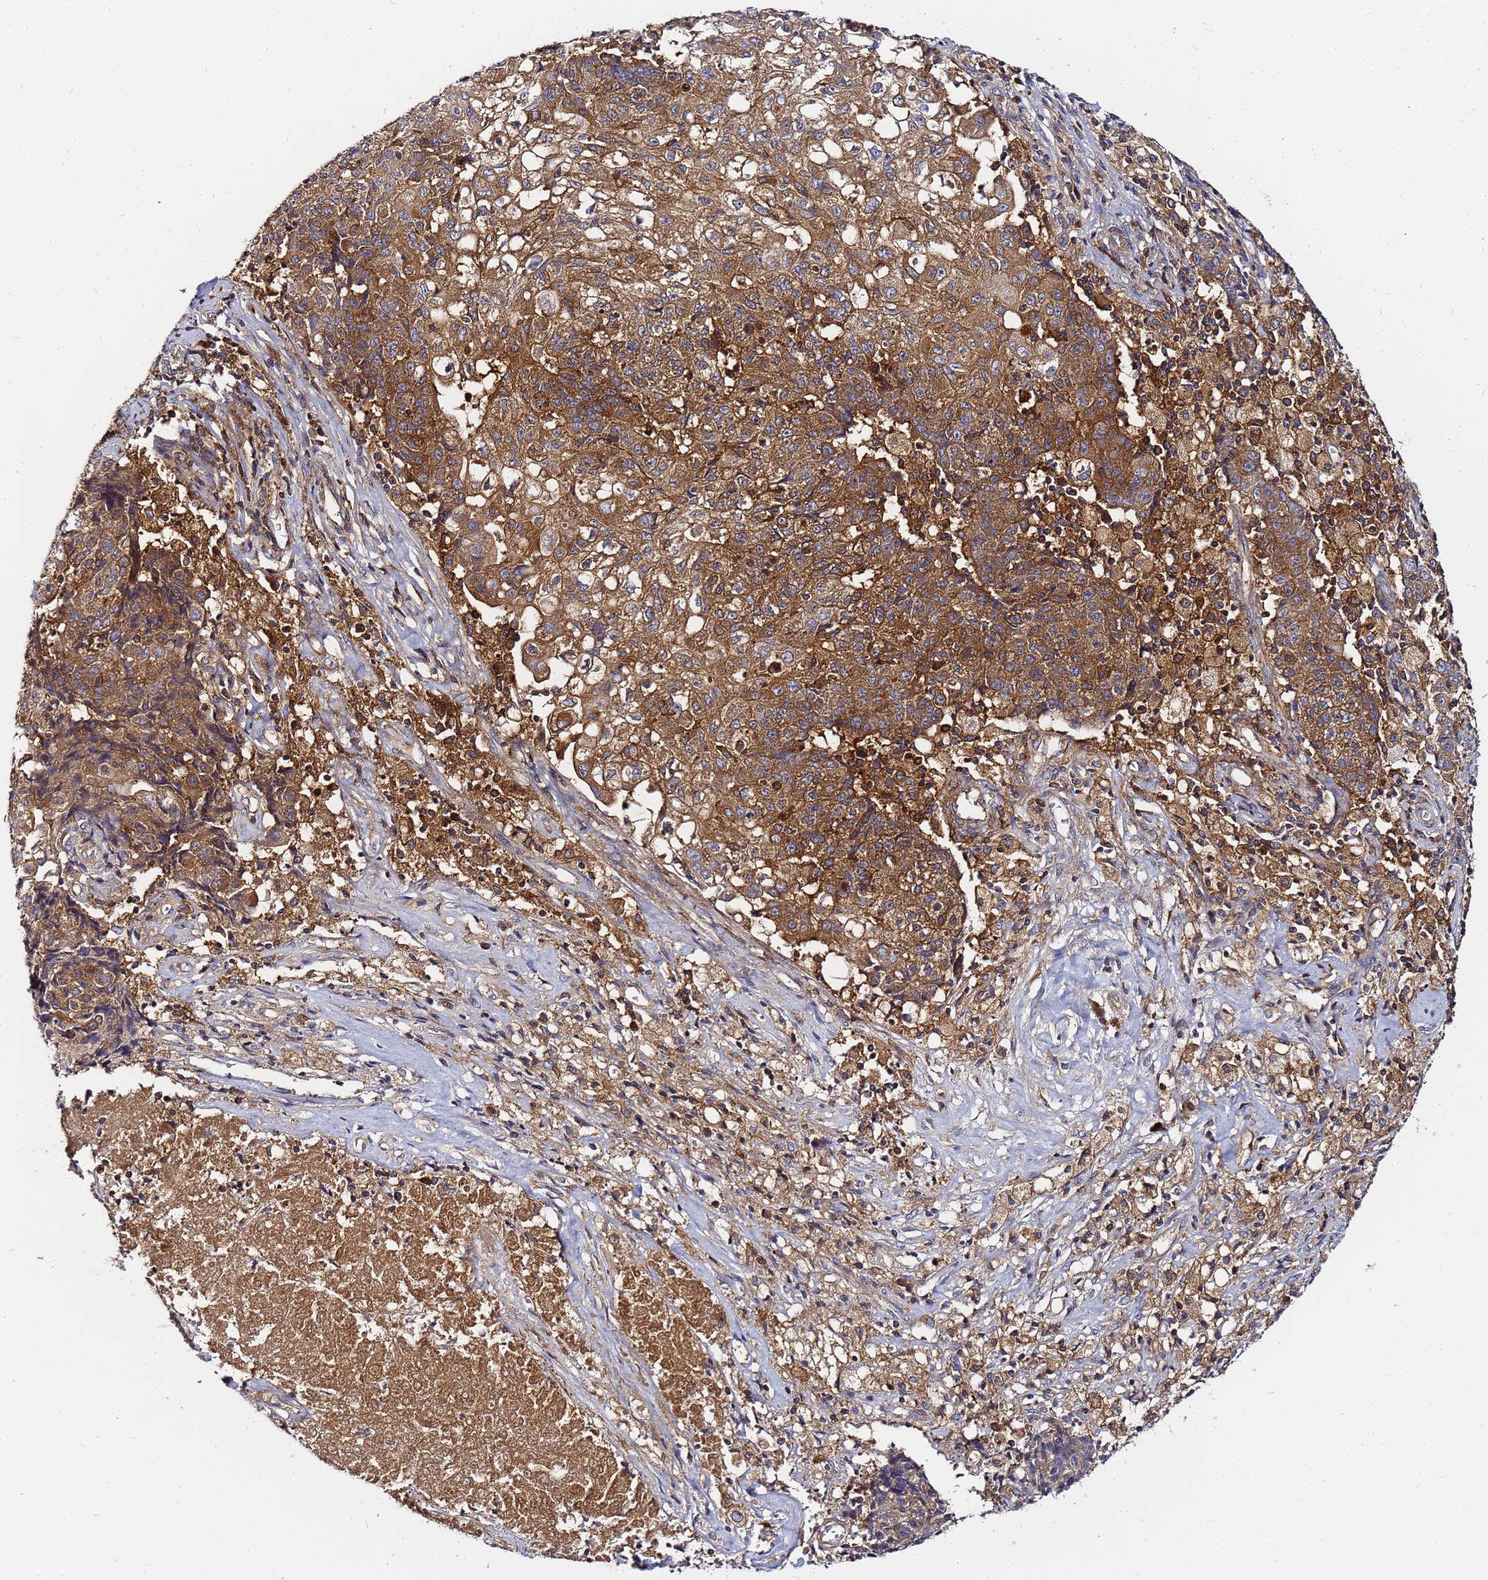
{"staining": {"intensity": "moderate", "quantity": ">75%", "location": "cytoplasmic/membranous"}, "tissue": "ovarian cancer", "cell_type": "Tumor cells", "image_type": "cancer", "snomed": [{"axis": "morphology", "description": "Carcinoma, endometroid"}, {"axis": "topography", "description": "Ovary"}], "caption": "Immunohistochemical staining of ovarian endometroid carcinoma demonstrates moderate cytoplasmic/membranous protein positivity in approximately >75% of tumor cells.", "gene": "CHM", "patient": {"sex": "female", "age": 42}}